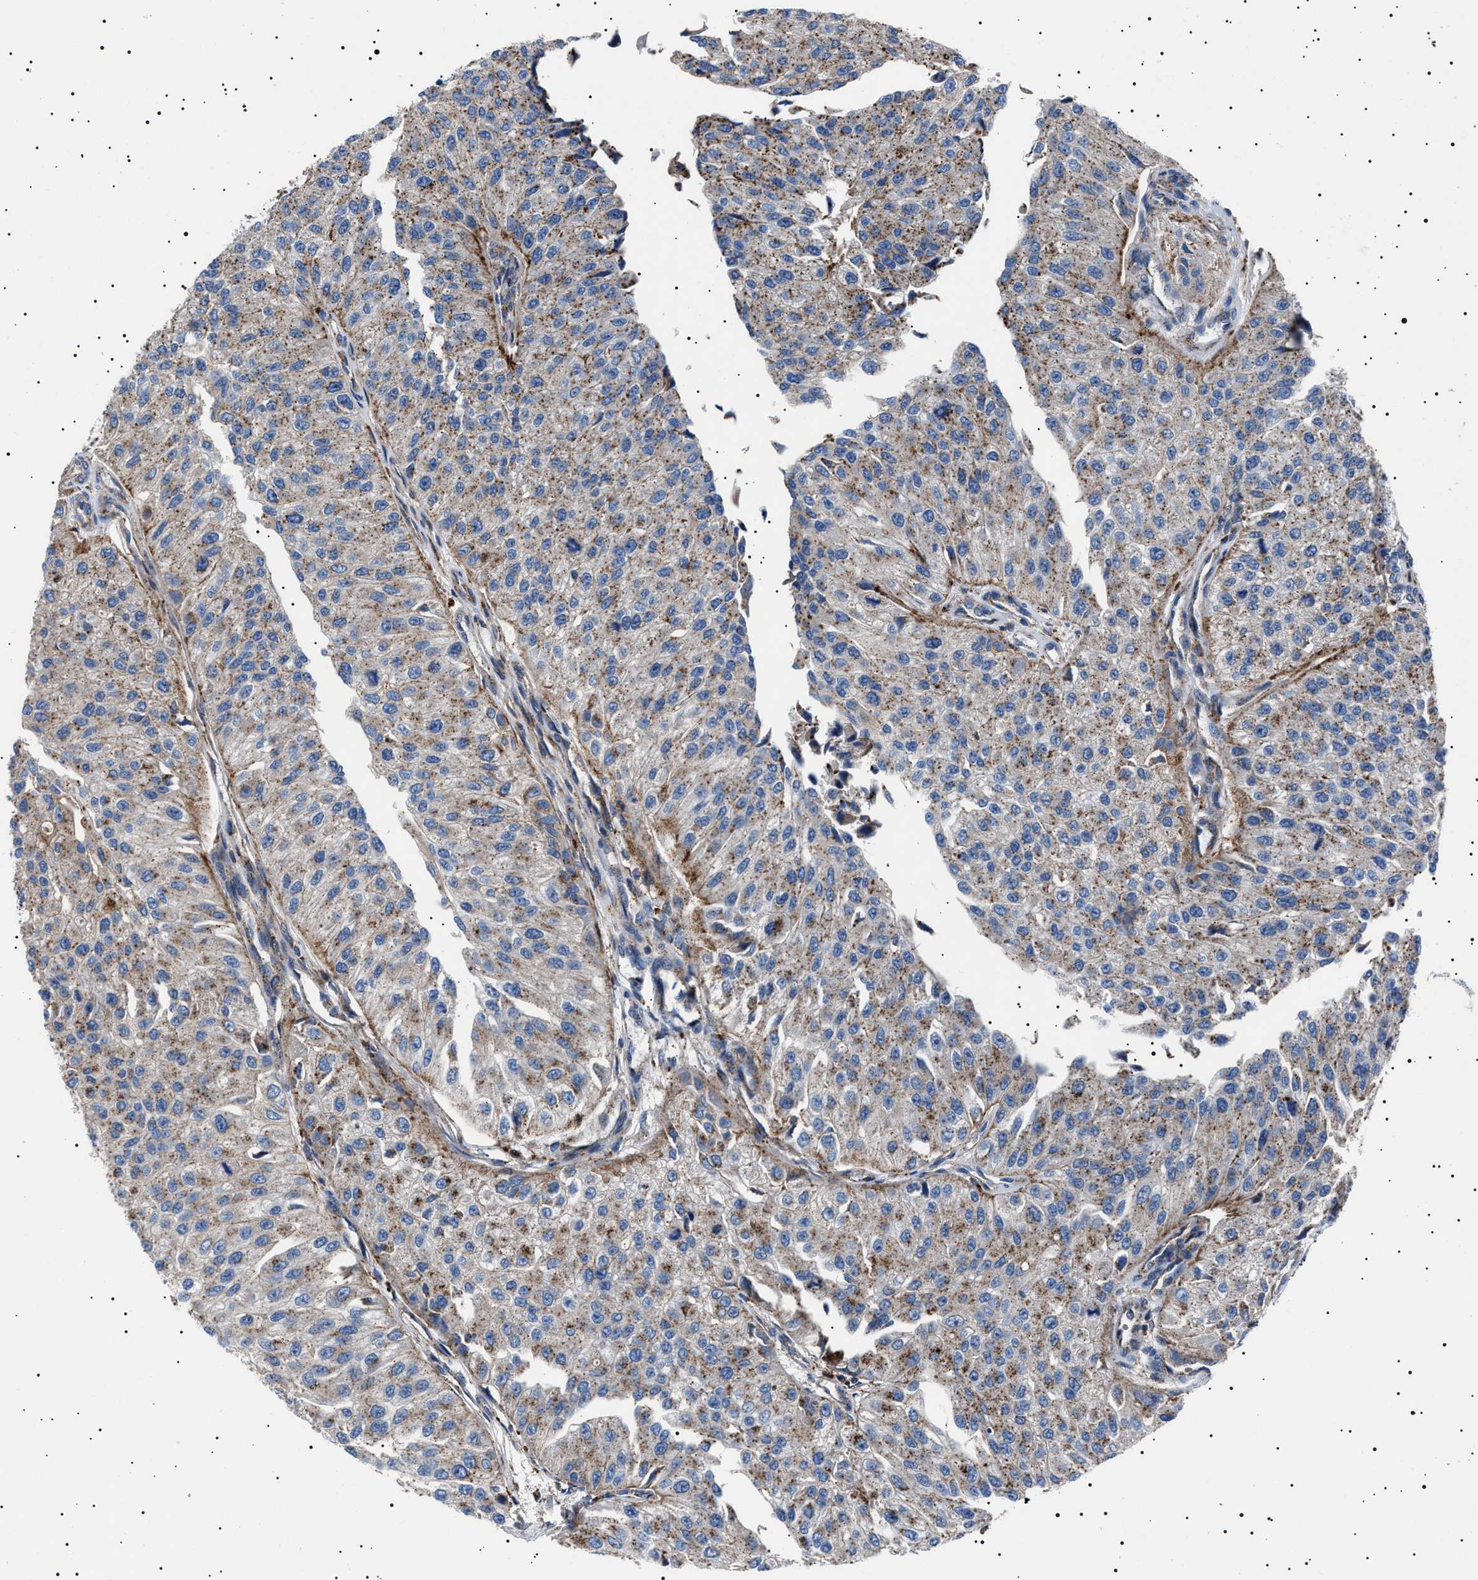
{"staining": {"intensity": "moderate", "quantity": "25%-75%", "location": "cytoplasmic/membranous"}, "tissue": "urothelial cancer", "cell_type": "Tumor cells", "image_type": "cancer", "snomed": [{"axis": "morphology", "description": "Urothelial carcinoma, High grade"}, {"axis": "topography", "description": "Kidney"}, {"axis": "topography", "description": "Urinary bladder"}], "caption": "Protein staining reveals moderate cytoplasmic/membranous expression in approximately 25%-75% of tumor cells in urothelial cancer.", "gene": "NEU1", "patient": {"sex": "male", "age": 77}}